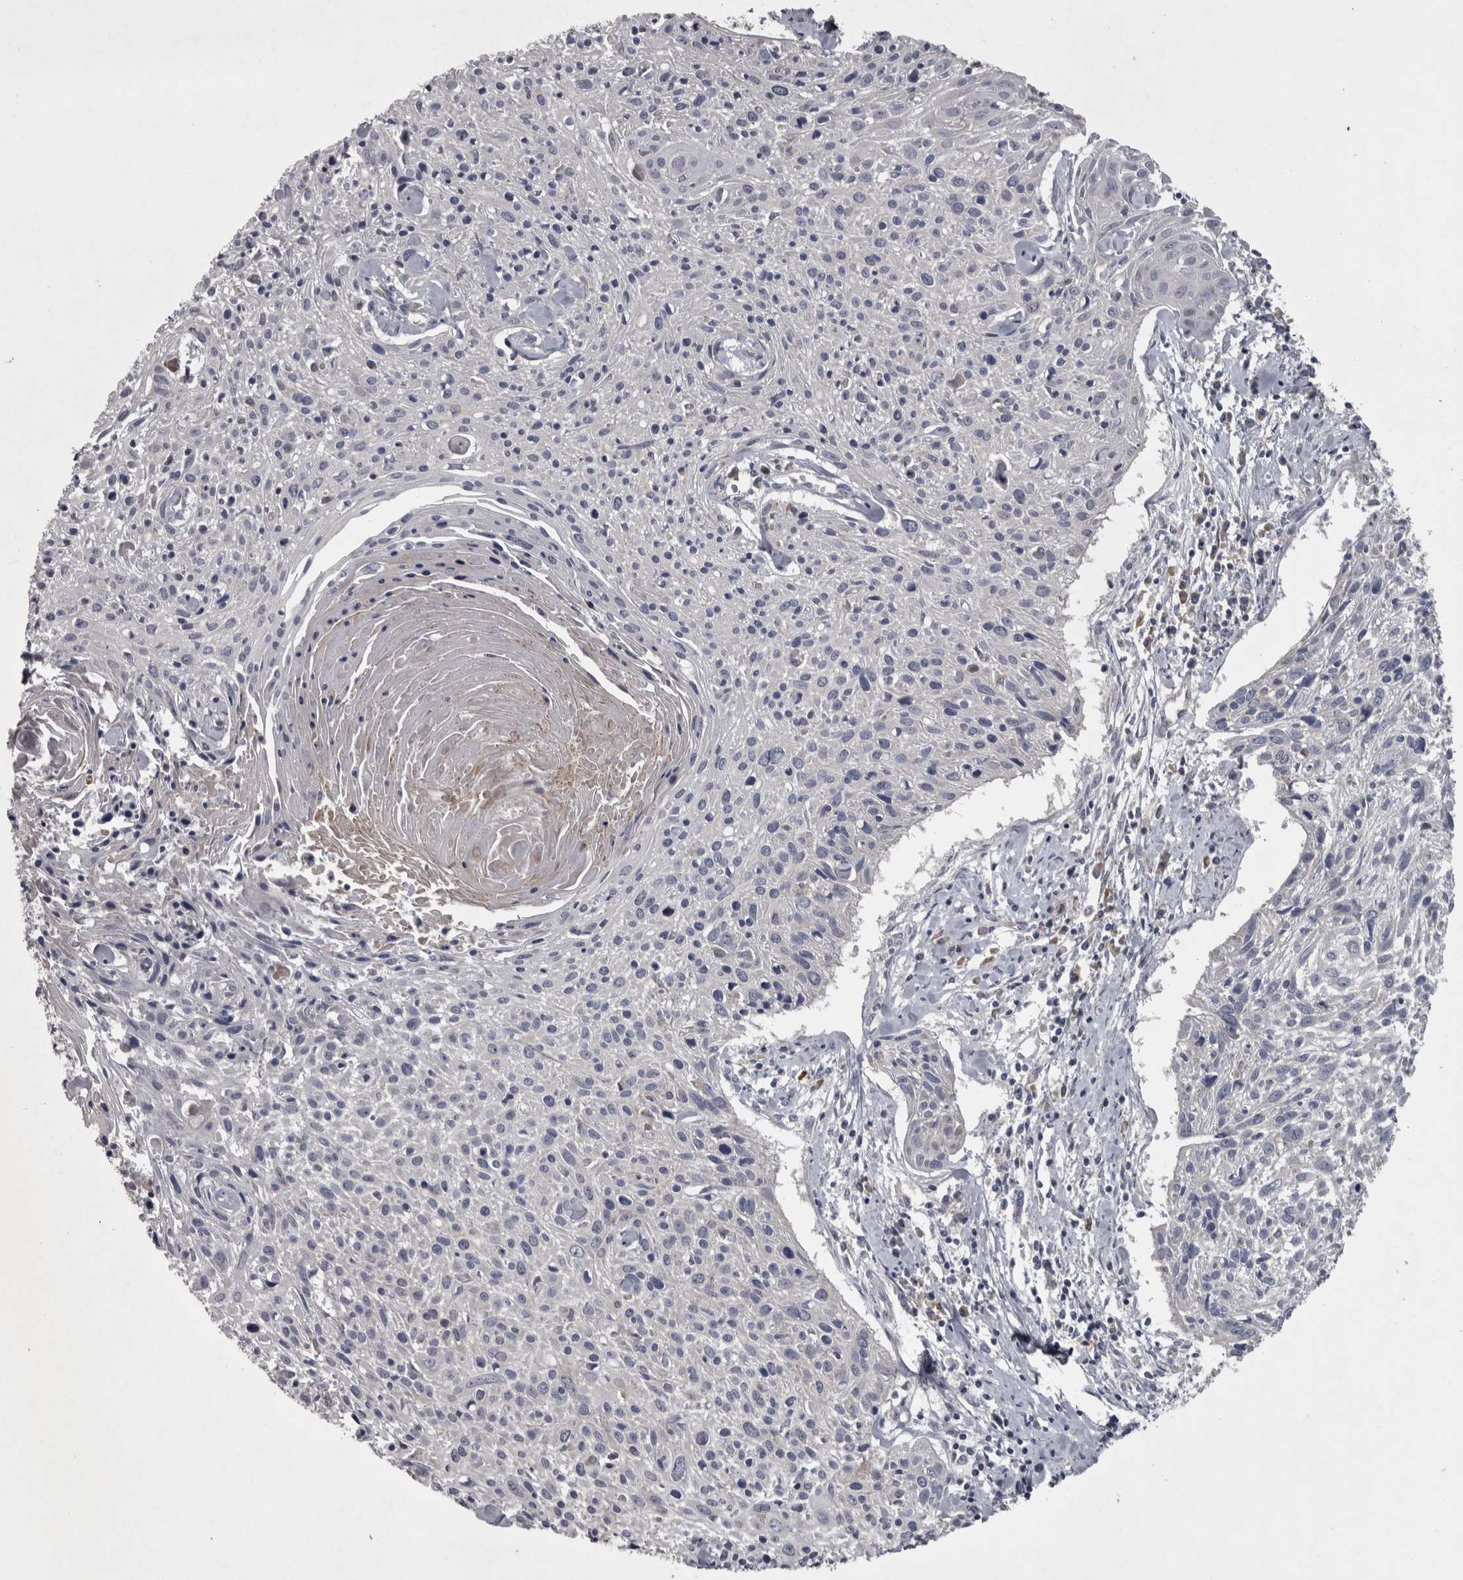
{"staining": {"intensity": "negative", "quantity": "none", "location": "none"}, "tissue": "cervical cancer", "cell_type": "Tumor cells", "image_type": "cancer", "snomed": [{"axis": "morphology", "description": "Squamous cell carcinoma, NOS"}, {"axis": "topography", "description": "Cervix"}], "caption": "A micrograph of human squamous cell carcinoma (cervical) is negative for staining in tumor cells.", "gene": "DBT", "patient": {"sex": "female", "age": 51}}